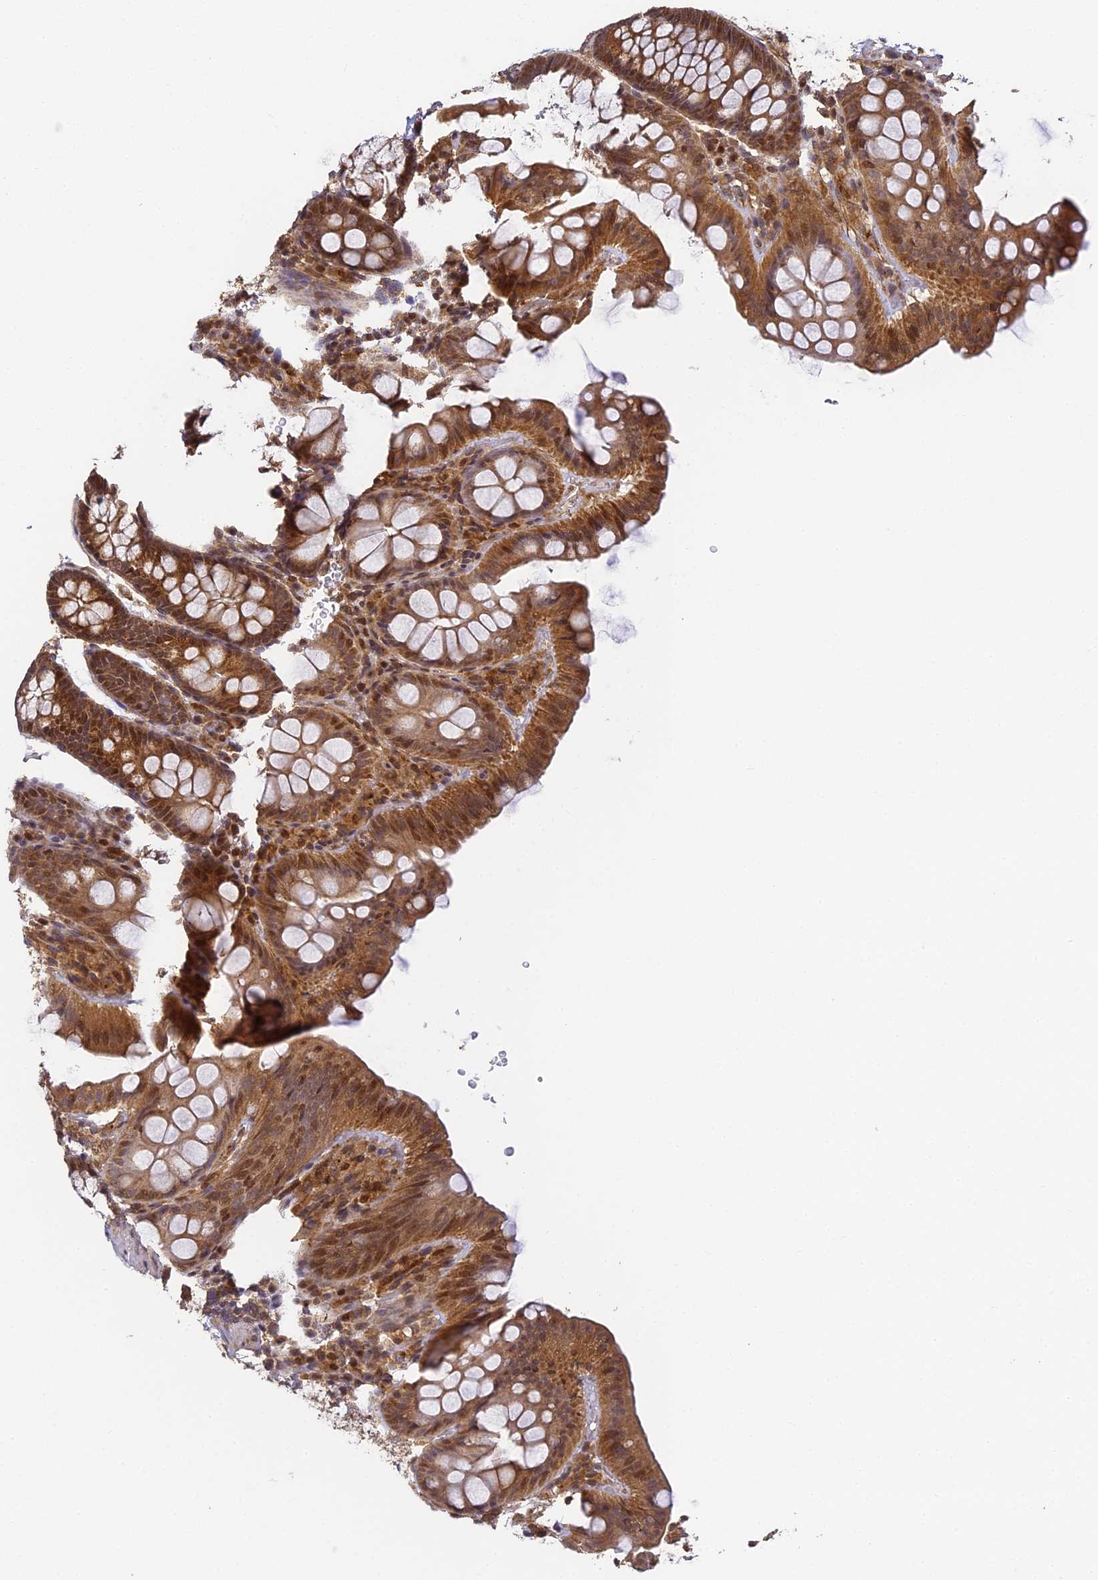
{"staining": {"intensity": "moderate", "quantity": ">75%", "location": "cytoplasmic/membranous,nuclear"}, "tissue": "colon", "cell_type": "Endothelial cells", "image_type": "normal", "snomed": [{"axis": "morphology", "description": "Normal tissue, NOS"}, {"axis": "topography", "description": "Colon"}], "caption": "Brown immunohistochemical staining in normal human colon demonstrates moderate cytoplasmic/membranous,nuclear expression in about >75% of endothelial cells. The staining is performed using DAB (3,3'-diaminobenzidine) brown chromogen to label protein expression. The nuclei are counter-stained blue using hematoxylin.", "gene": "ENSG00000268870", "patient": {"sex": "male", "age": 75}}